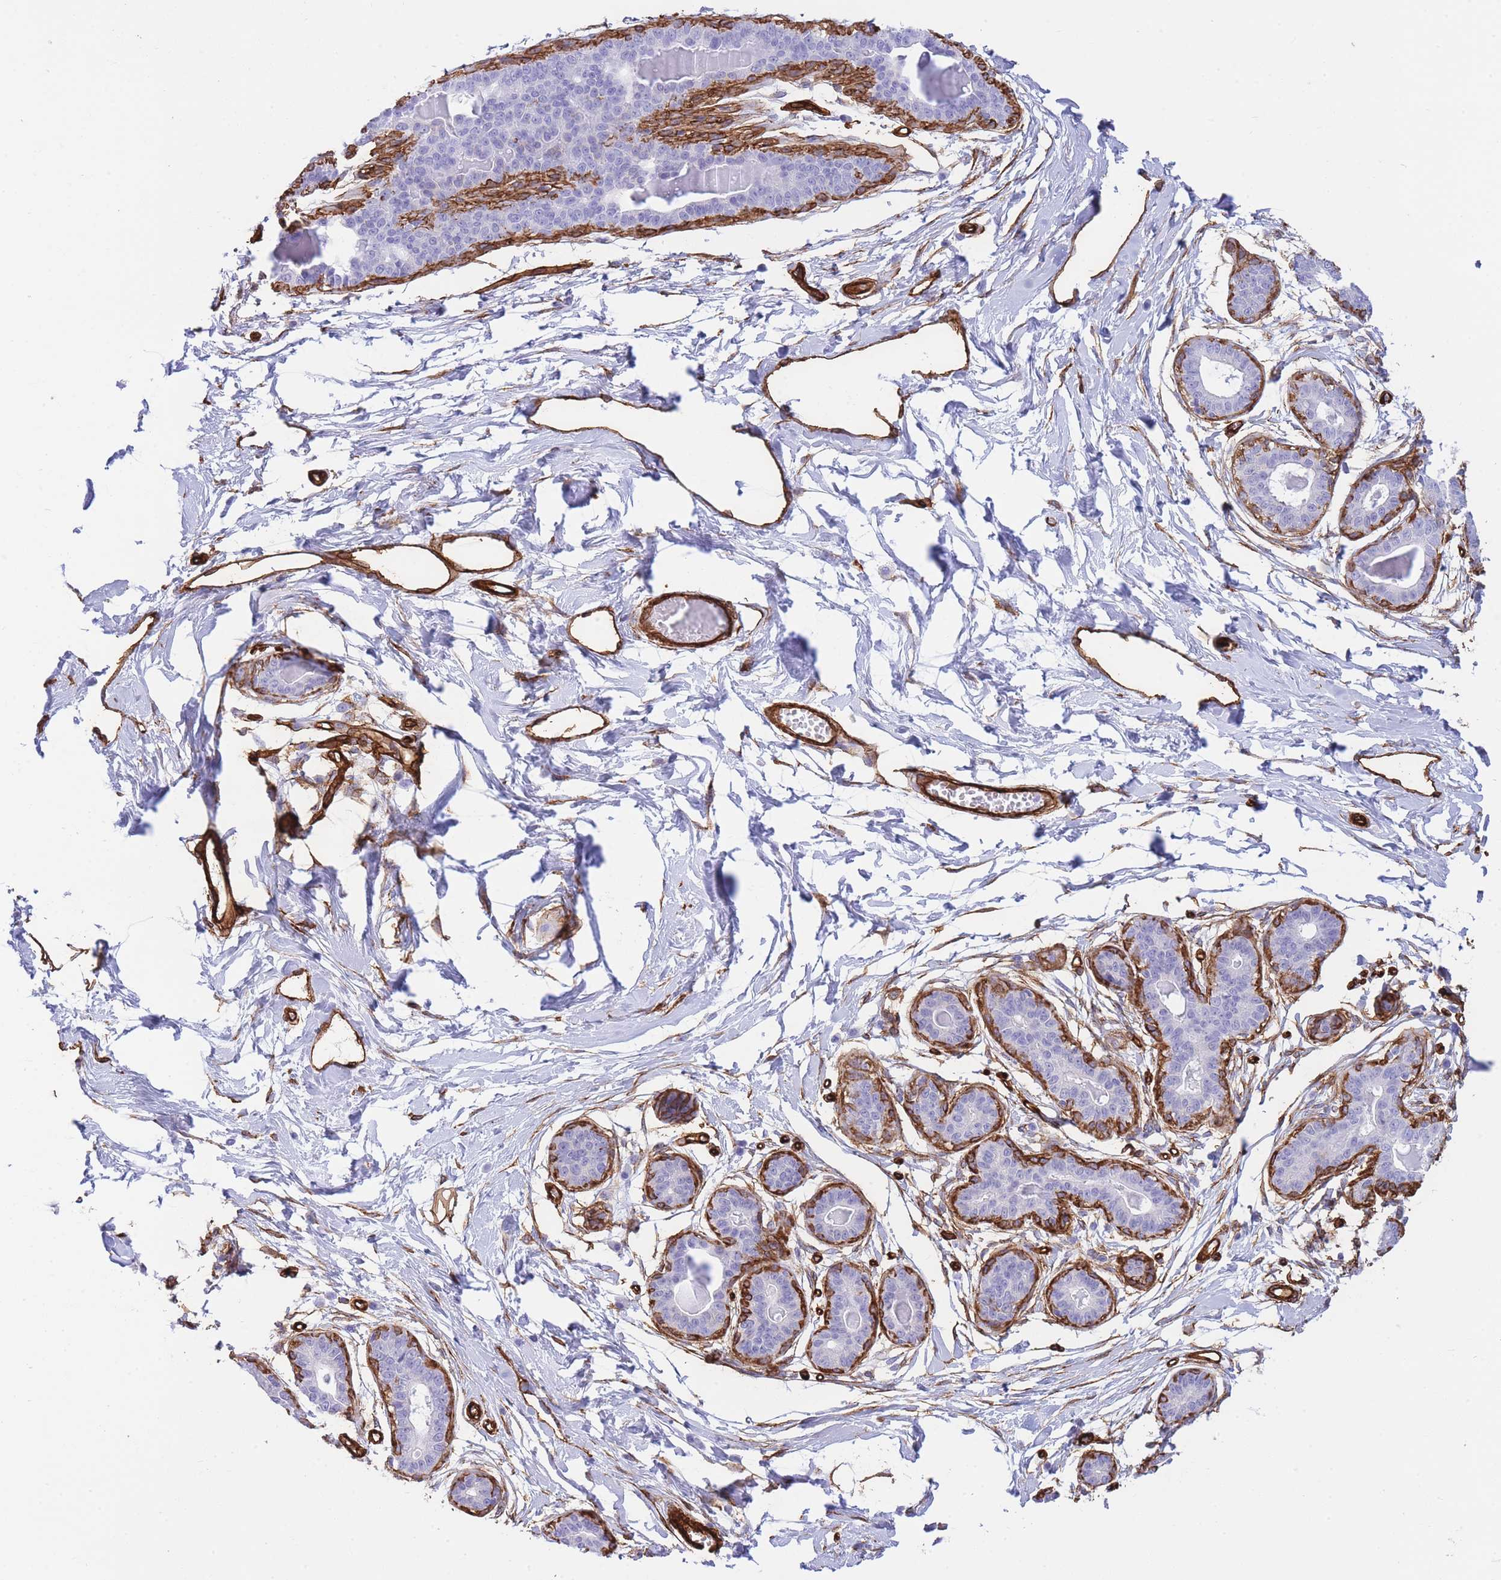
{"staining": {"intensity": "moderate", "quantity": "25%-75%", "location": "cytoplasmic/membranous"}, "tissue": "breast", "cell_type": "Adipocytes", "image_type": "normal", "snomed": [{"axis": "morphology", "description": "Normal tissue, NOS"}, {"axis": "topography", "description": "Breast"}], "caption": "Immunohistochemistry (IHC) of benign human breast demonstrates medium levels of moderate cytoplasmic/membranous expression in approximately 25%-75% of adipocytes. The protein of interest is stained brown, and the nuclei are stained in blue (DAB IHC with brightfield microscopy, high magnification).", "gene": "CAVIN1", "patient": {"sex": "female", "age": 45}}